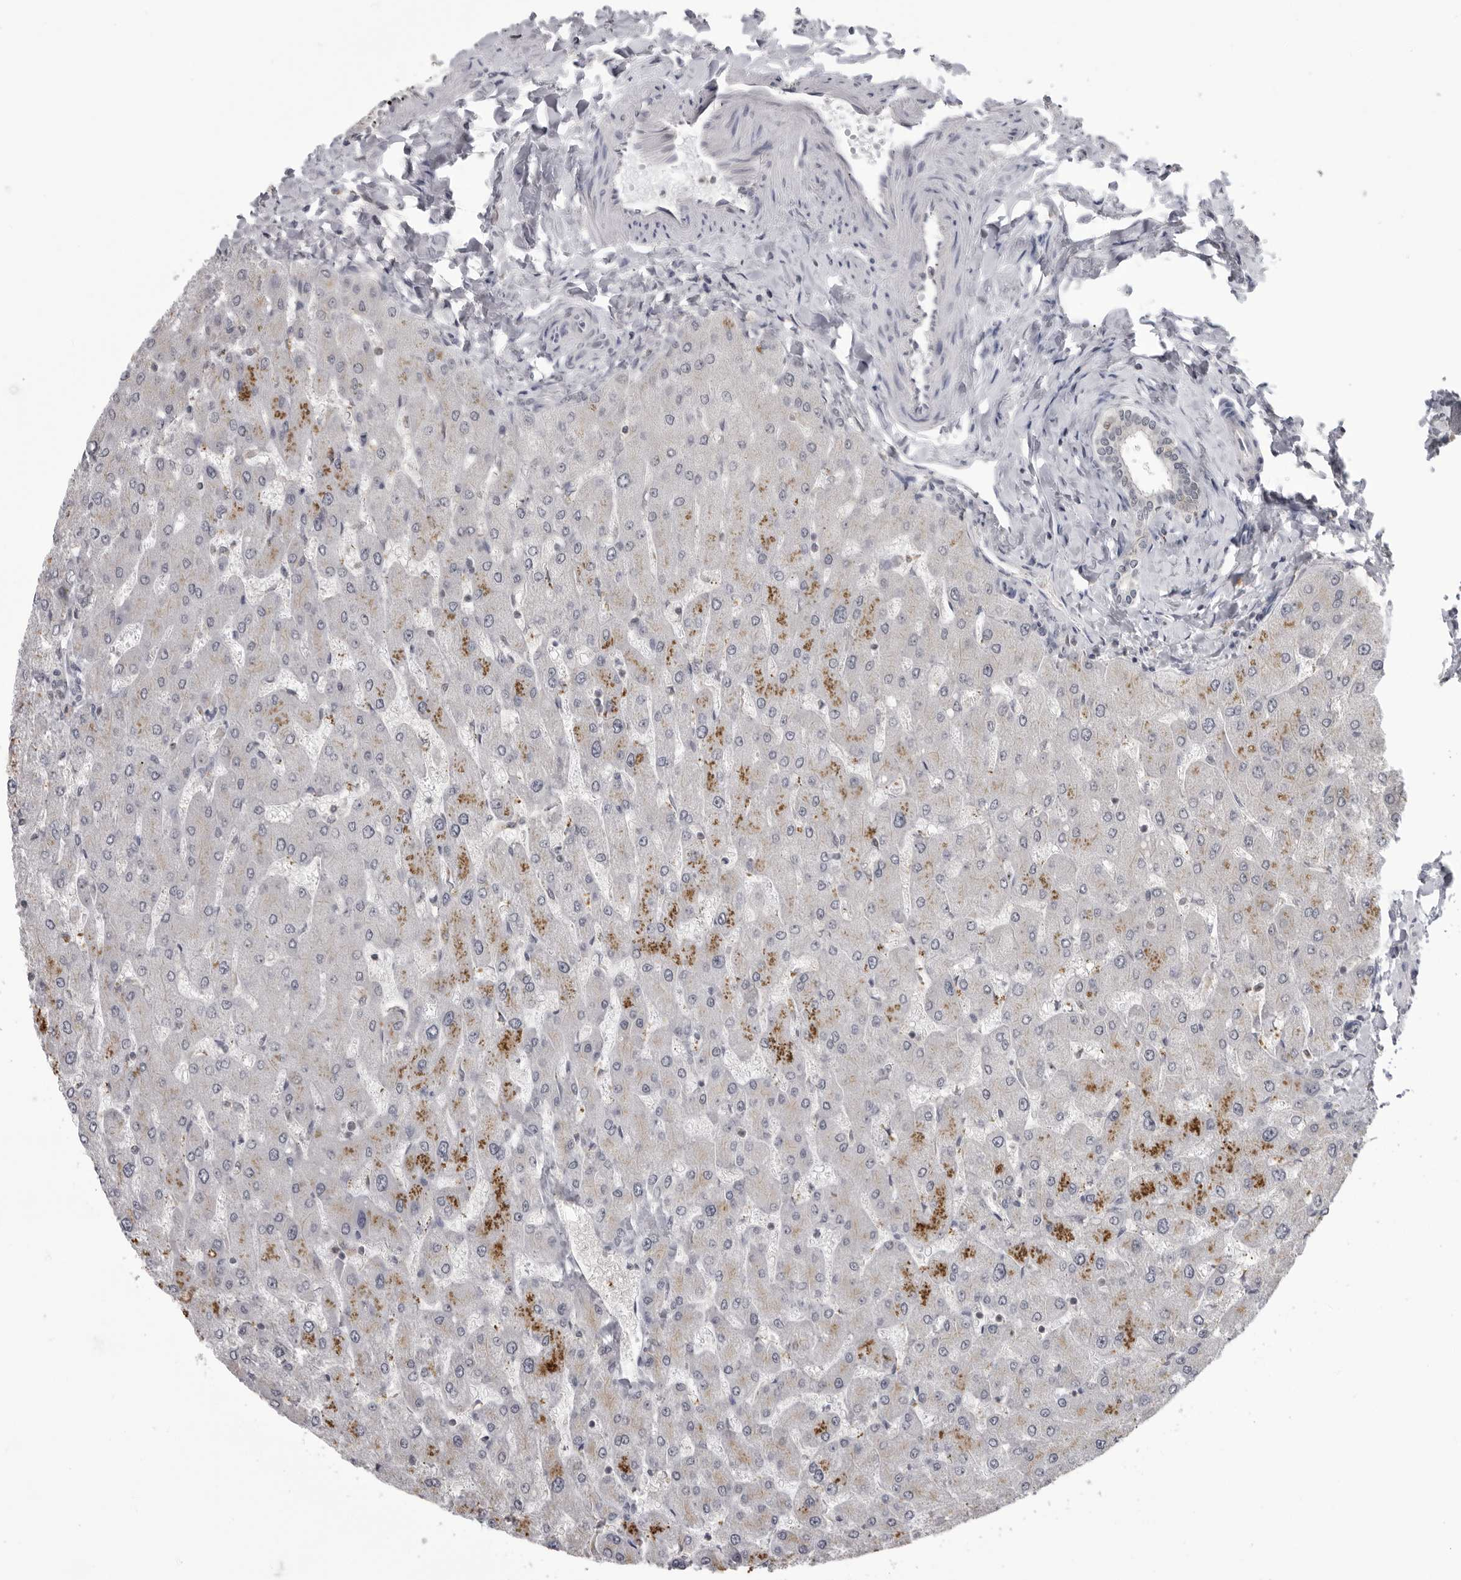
{"staining": {"intensity": "weak", "quantity": "25%-75%", "location": "cytoplasmic/membranous"}, "tissue": "liver", "cell_type": "Cholangiocytes", "image_type": "normal", "snomed": [{"axis": "morphology", "description": "Normal tissue, NOS"}, {"axis": "topography", "description": "Liver"}], "caption": "Protein analysis of normal liver displays weak cytoplasmic/membranous positivity in about 25%-75% of cholangiocytes.", "gene": "PDCL3", "patient": {"sex": "male", "age": 55}}